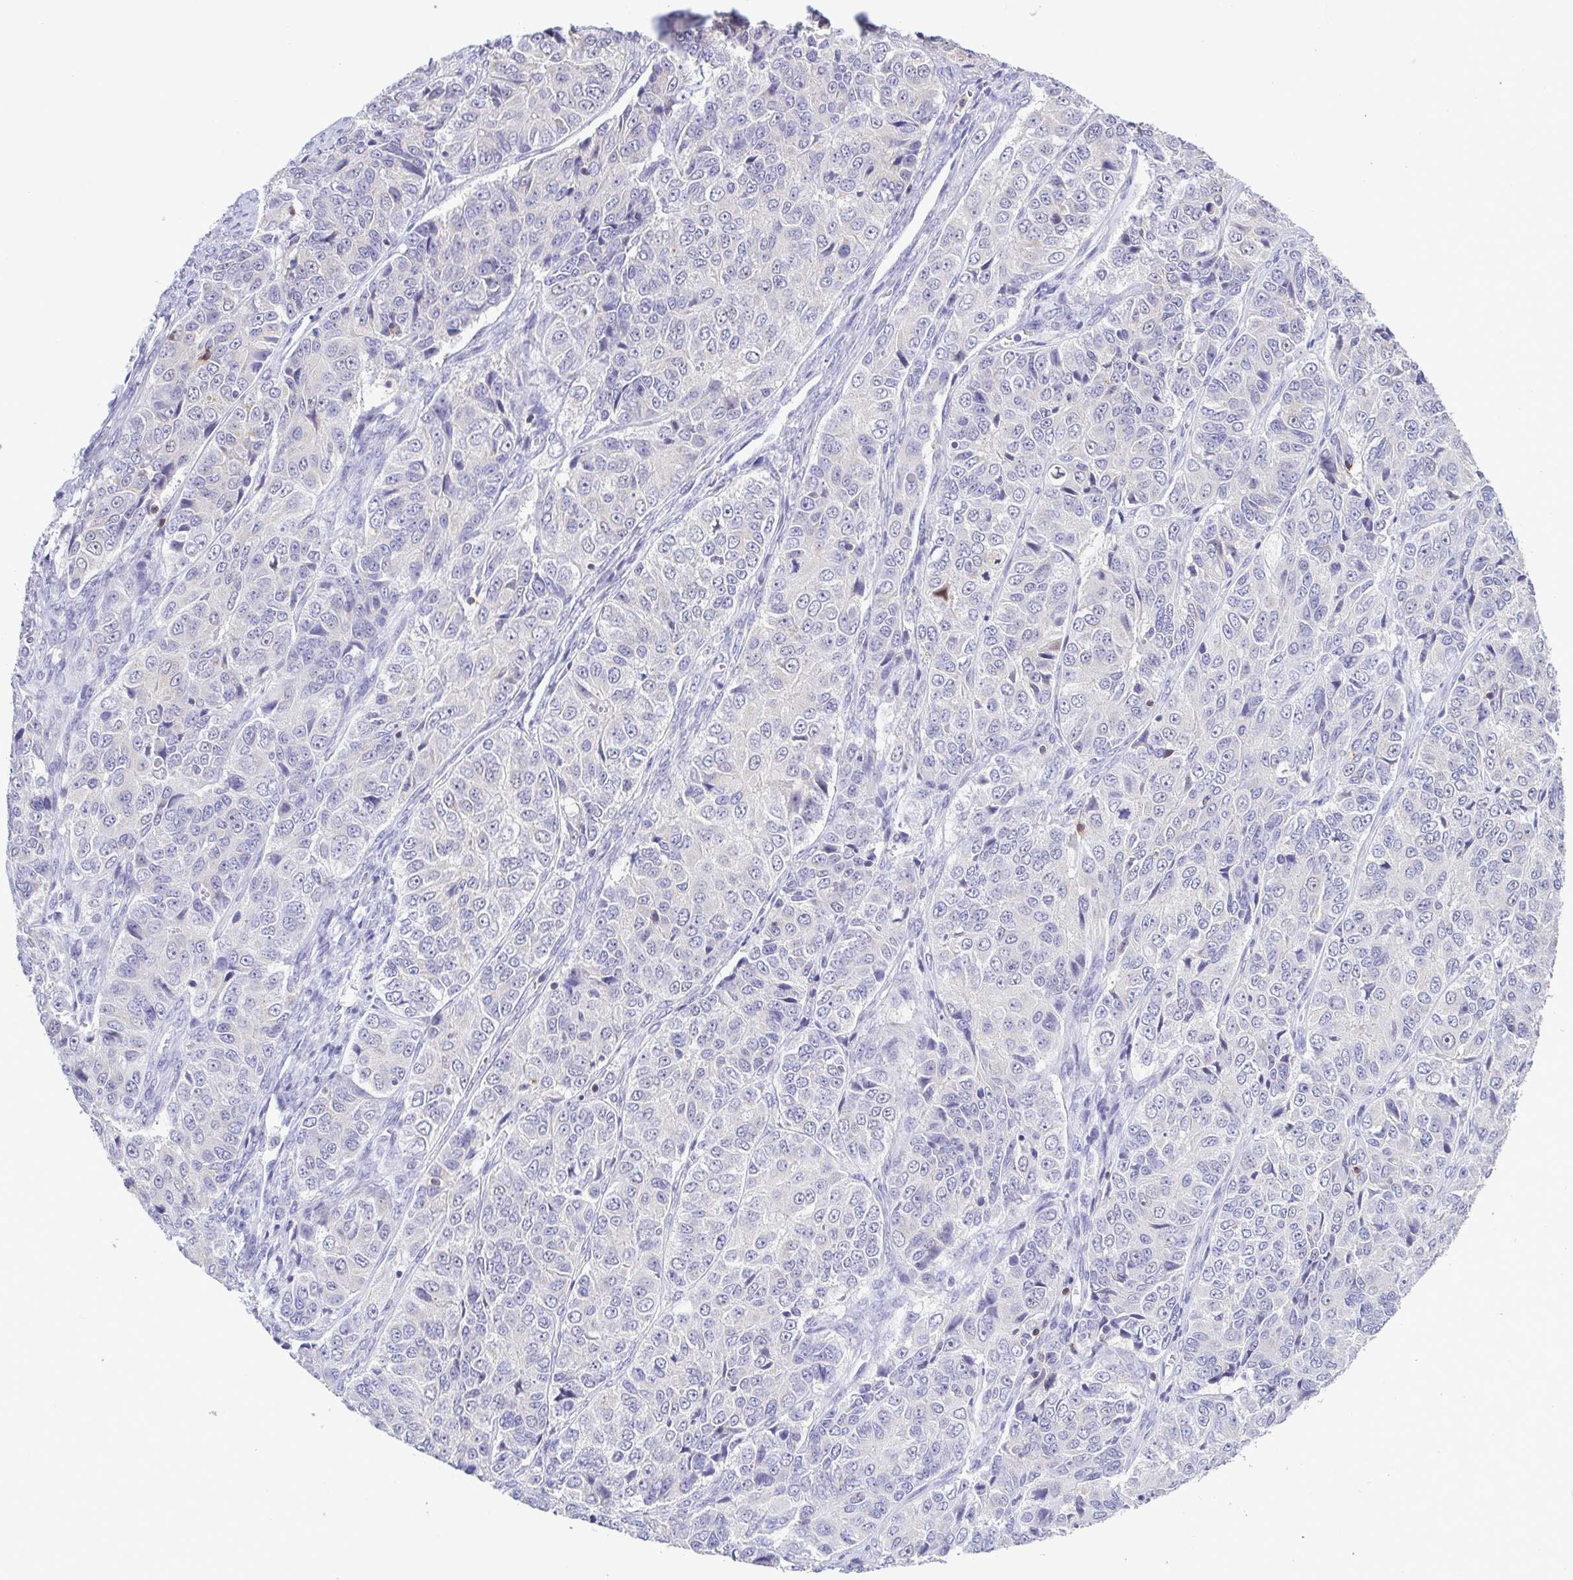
{"staining": {"intensity": "negative", "quantity": "none", "location": "none"}, "tissue": "ovarian cancer", "cell_type": "Tumor cells", "image_type": "cancer", "snomed": [{"axis": "morphology", "description": "Carcinoma, endometroid"}, {"axis": "topography", "description": "Ovary"}], "caption": "A high-resolution image shows immunohistochemistry staining of ovarian endometroid carcinoma, which displays no significant positivity in tumor cells.", "gene": "PGLYRP1", "patient": {"sex": "female", "age": 51}}